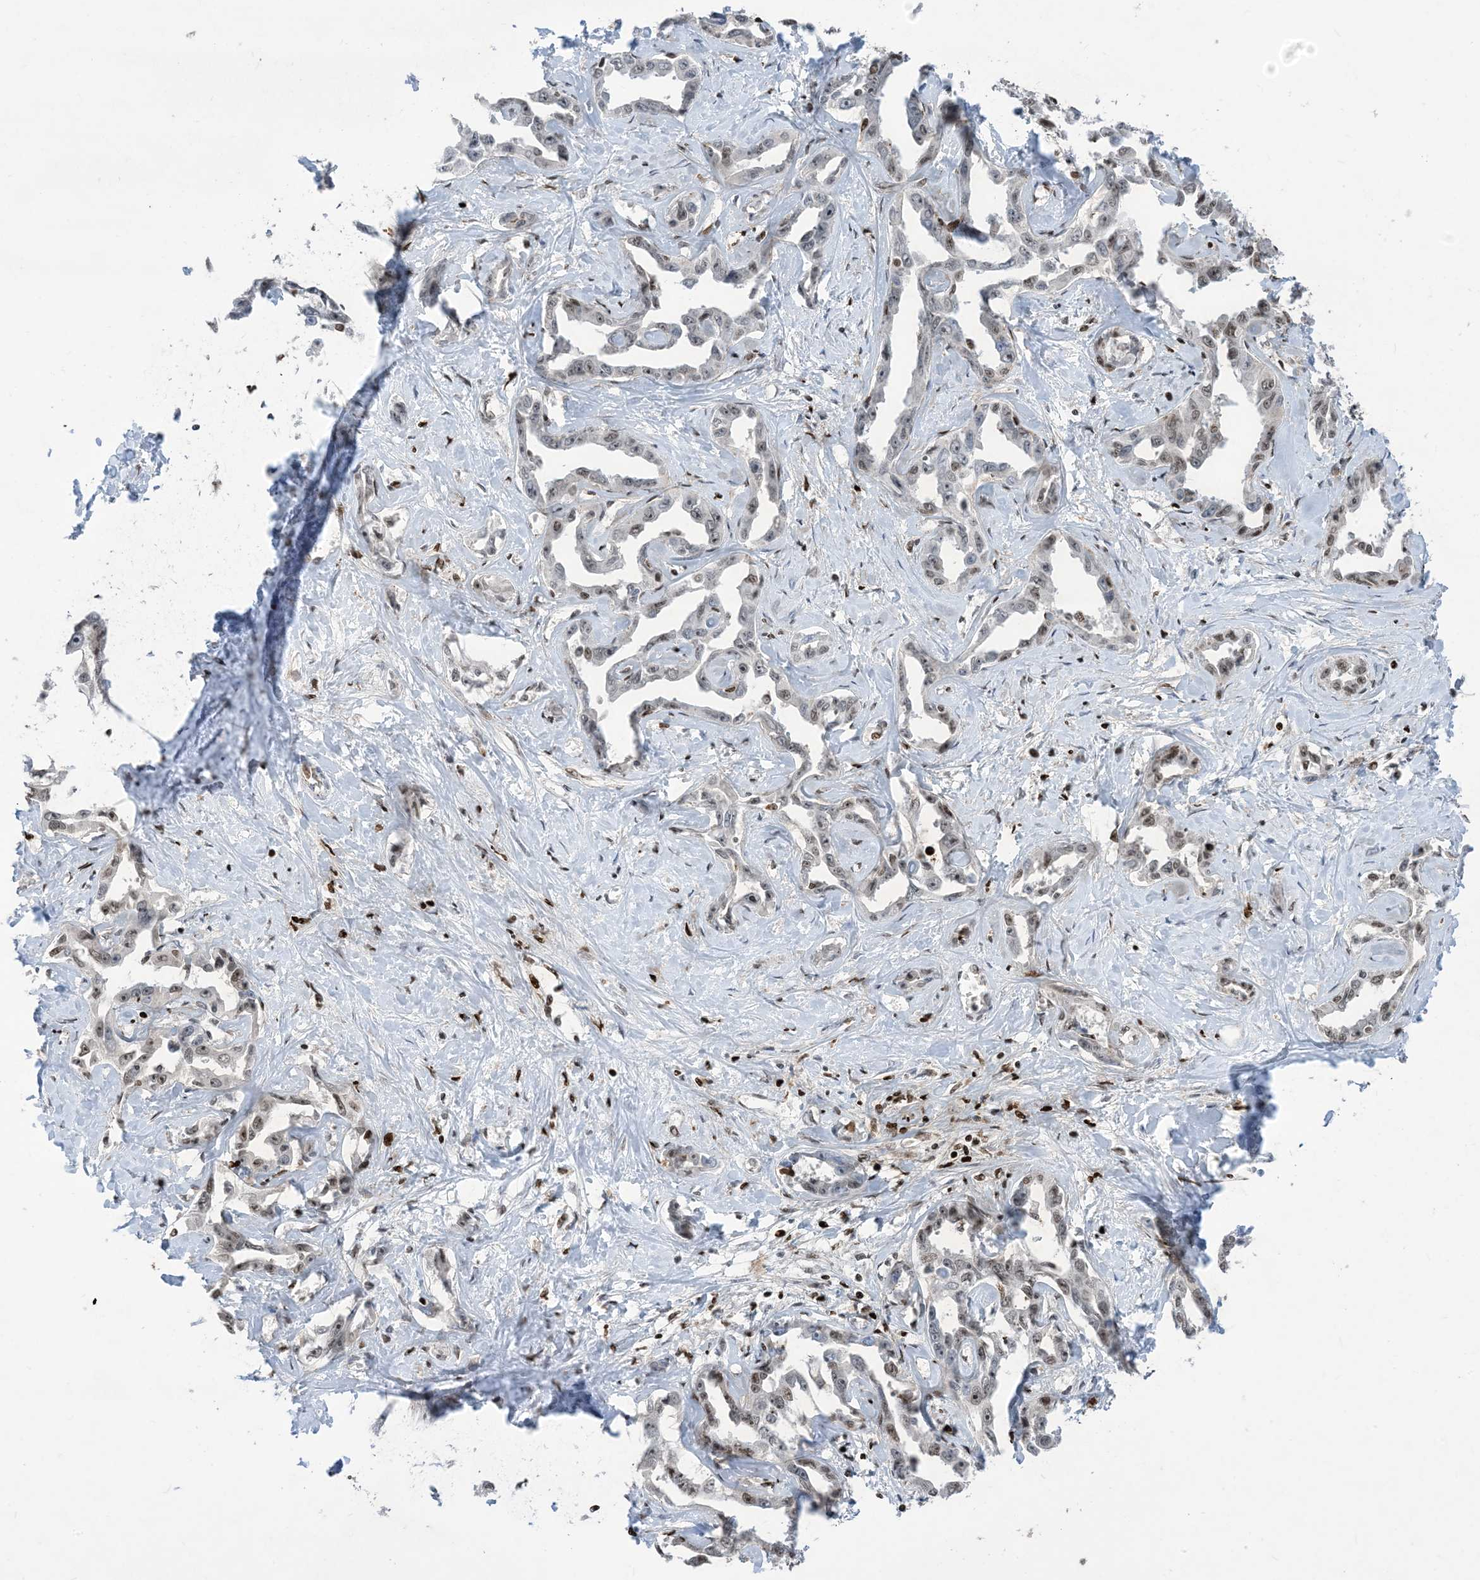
{"staining": {"intensity": "weak", "quantity": "<25%", "location": "nuclear"}, "tissue": "liver cancer", "cell_type": "Tumor cells", "image_type": "cancer", "snomed": [{"axis": "morphology", "description": "Cholangiocarcinoma"}, {"axis": "topography", "description": "Liver"}], "caption": "Tumor cells show no significant expression in liver cancer. (DAB immunohistochemistry (IHC) visualized using brightfield microscopy, high magnification).", "gene": "SLC25A53", "patient": {"sex": "male", "age": 59}}